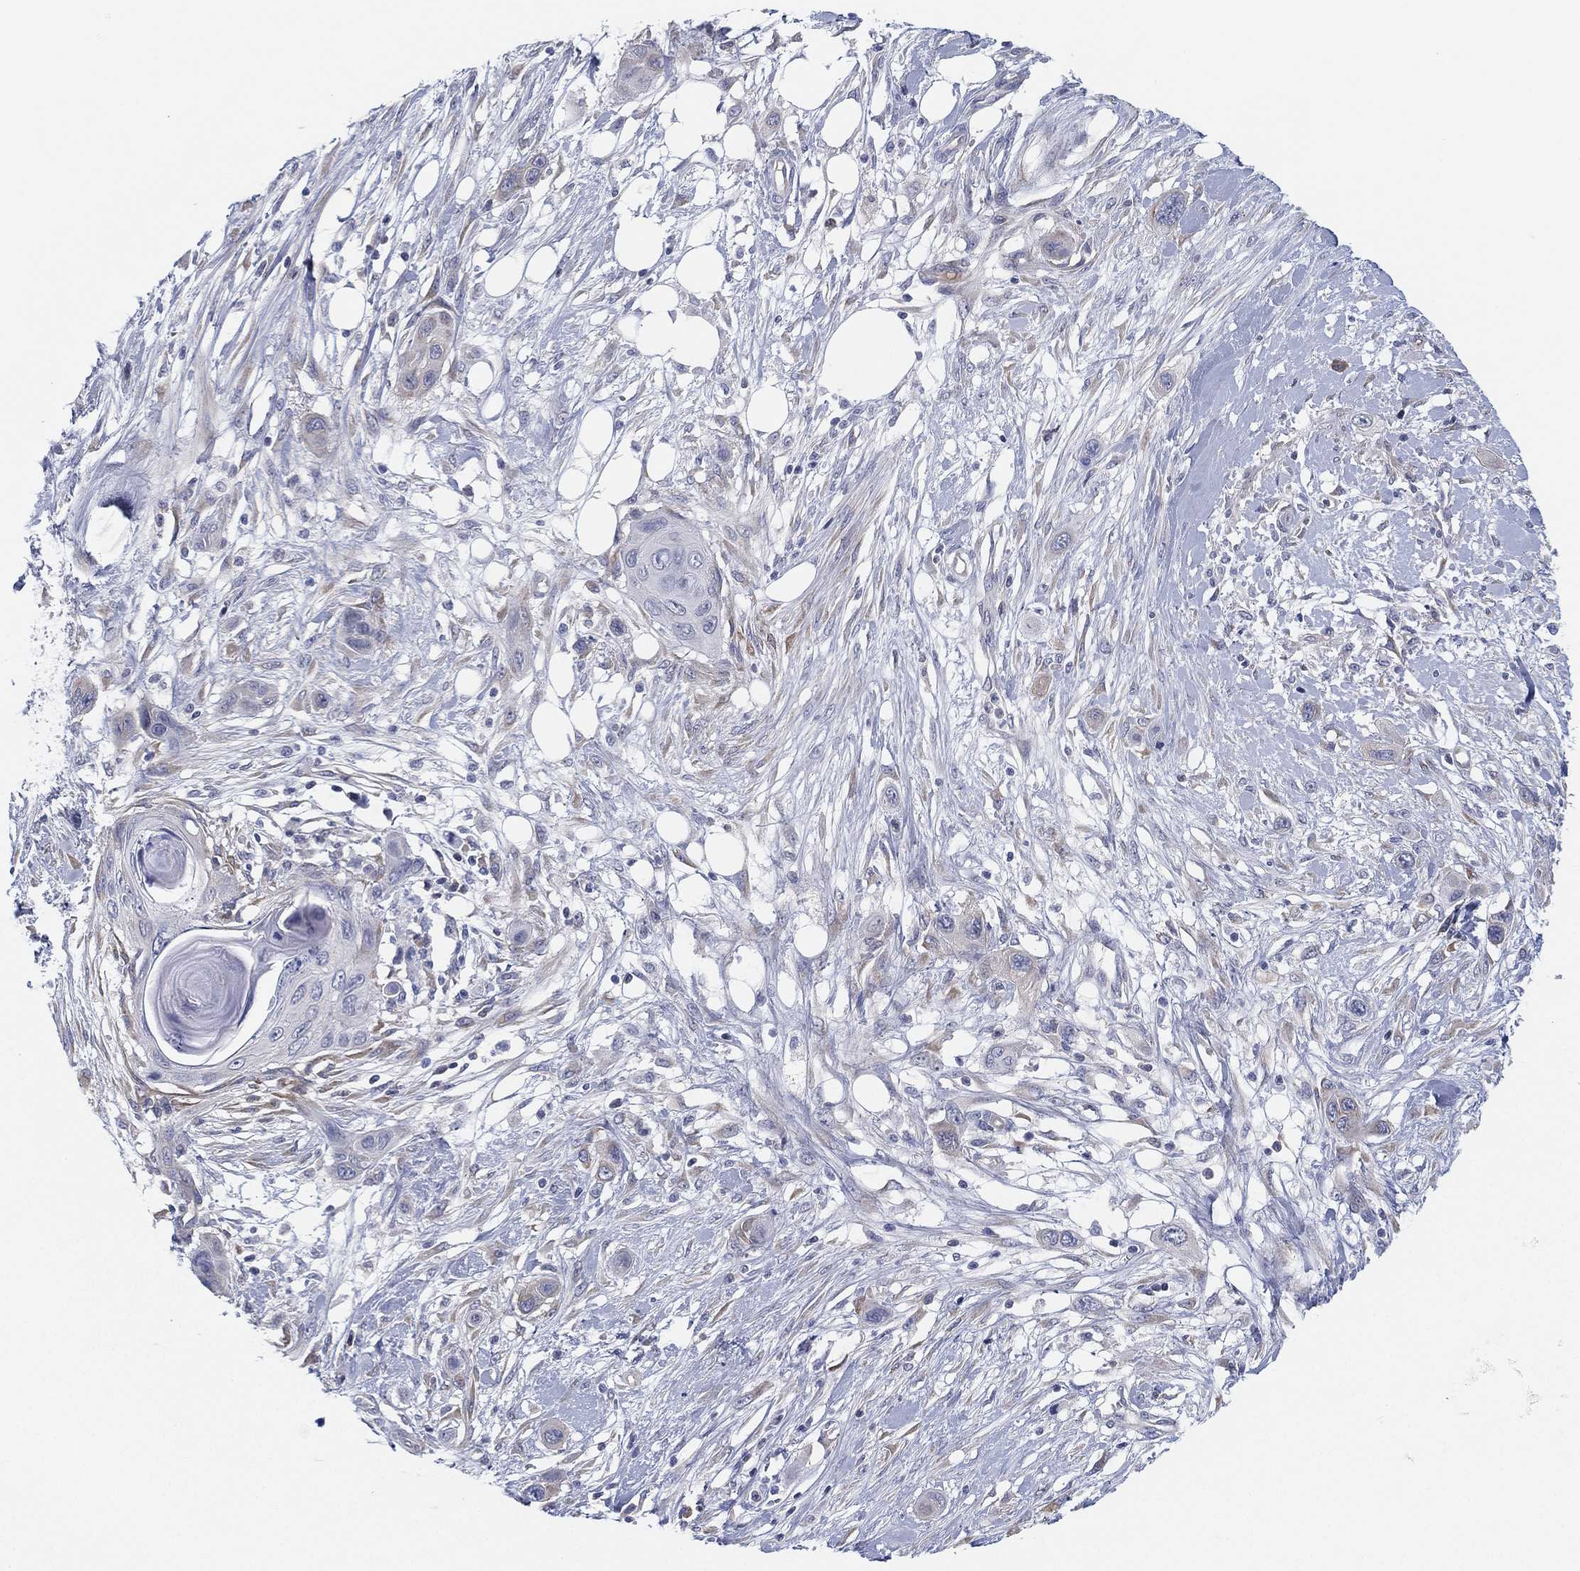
{"staining": {"intensity": "weak", "quantity": "25%-75%", "location": "cytoplasmic/membranous"}, "tissue": "skin cancer", "cell_type": "Tumor cells", "image_type": "cancer", "snomed": [{"axis": "morphology", "description": "Squamous cell carcinoma, NOS"}, {"axis": "topography", "description": "Skin"}], "caption": "Squamous cell carcinoma (skin) stained for a protein (brown) displays weak cytoplasmic/membranous positive staining in approximately 25%-75% of tumor cells.", "gene": "MLF1", "patient": {"sex": "male", "age": 79}}